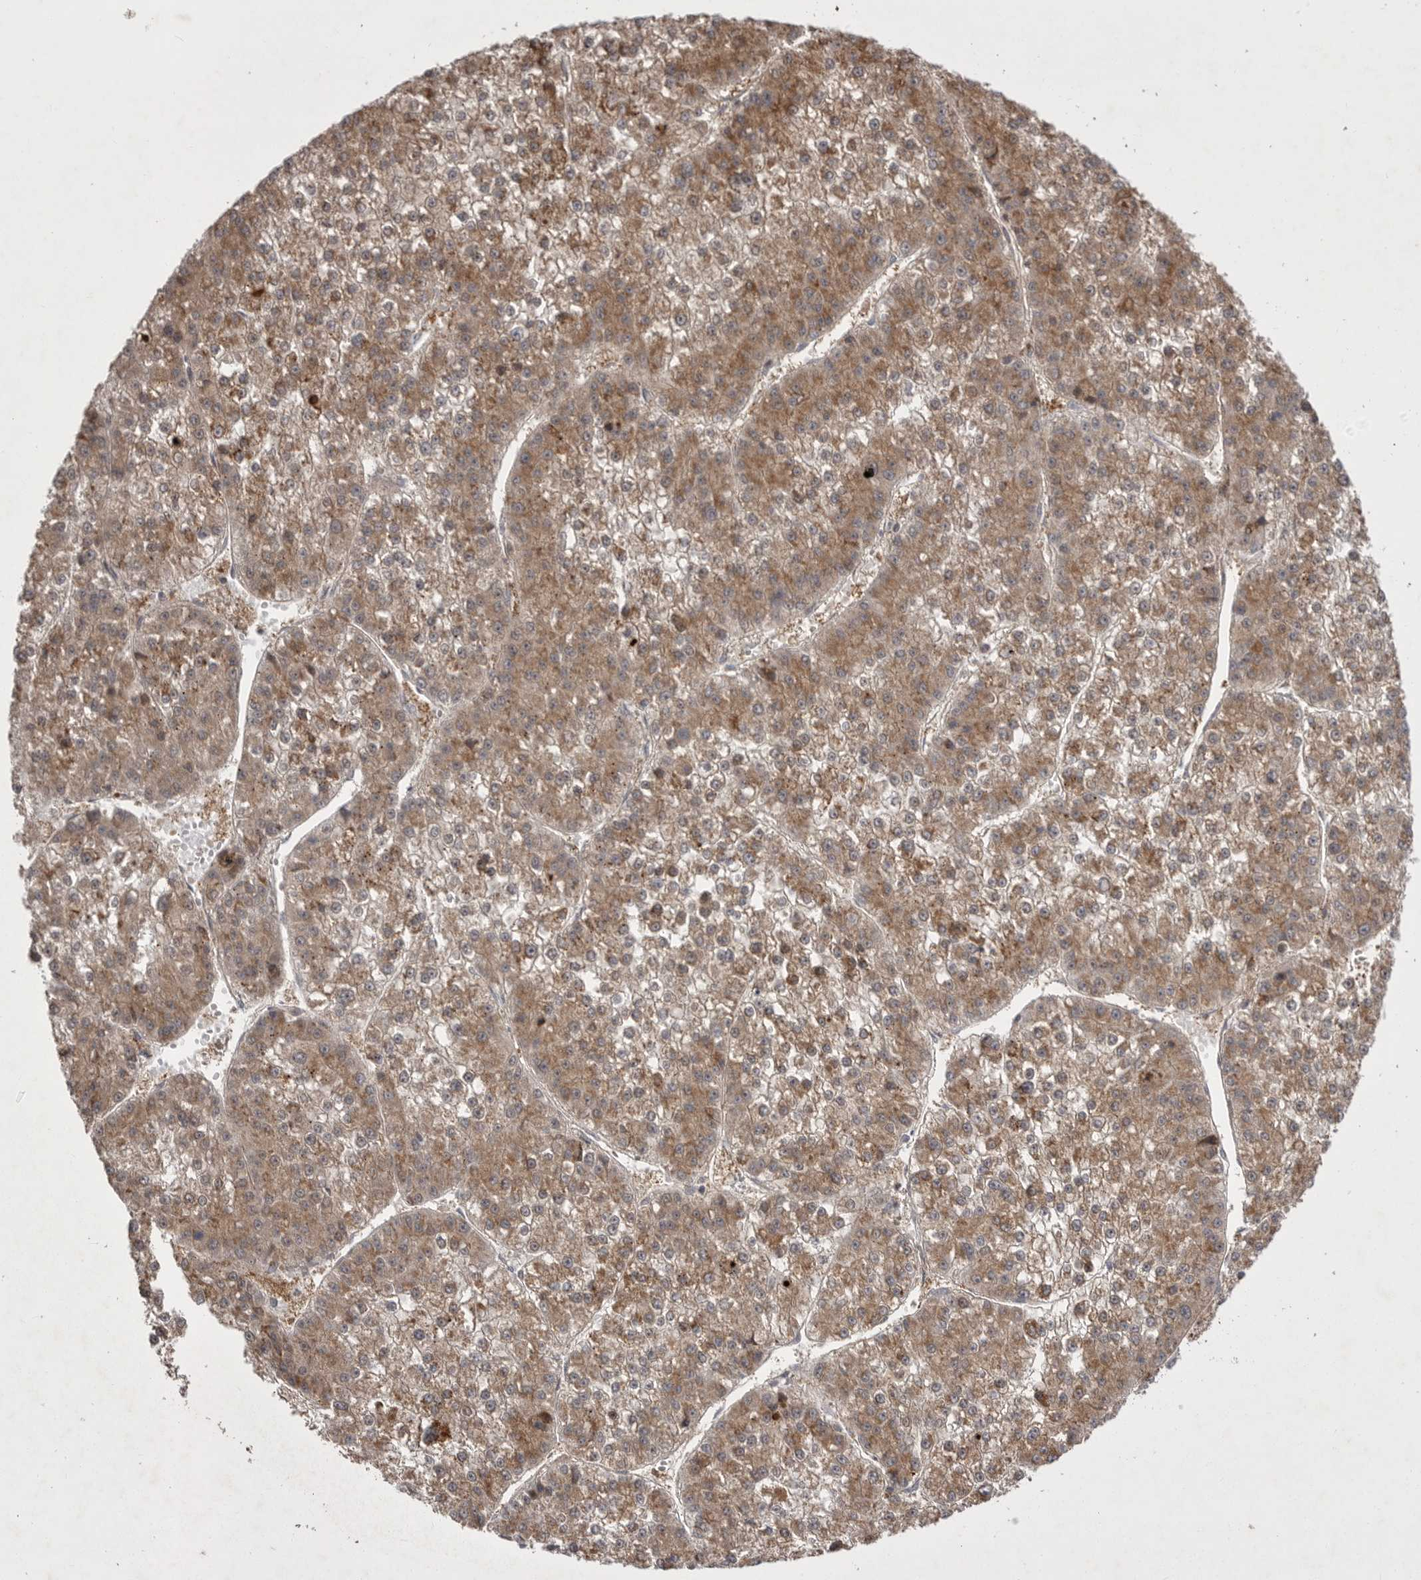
{"staining": {"intensity": "moderate", "quantity": ">75%", "location": "cytoplasmic/membranous"}, "tissue": "liver cancer", "cell_type": "Tumor cells", "image_type": "cancer", "snomed": [{"axis": "morphology", "description": "Carcinoma, Hepatocellular, NOS"}, {"axis": "topography", "description": "Liver"}], "caption": "DAB (3,3'-diaminobenzidine) immunohistochemical staining of hepatocellular carcinoma (liver) reveals moderate cytoplasmic/membranous protein expression in approximately >75% of tumor cells.", "gene": "KYAT3", "patient": {"sex": "female", "age": 73}}